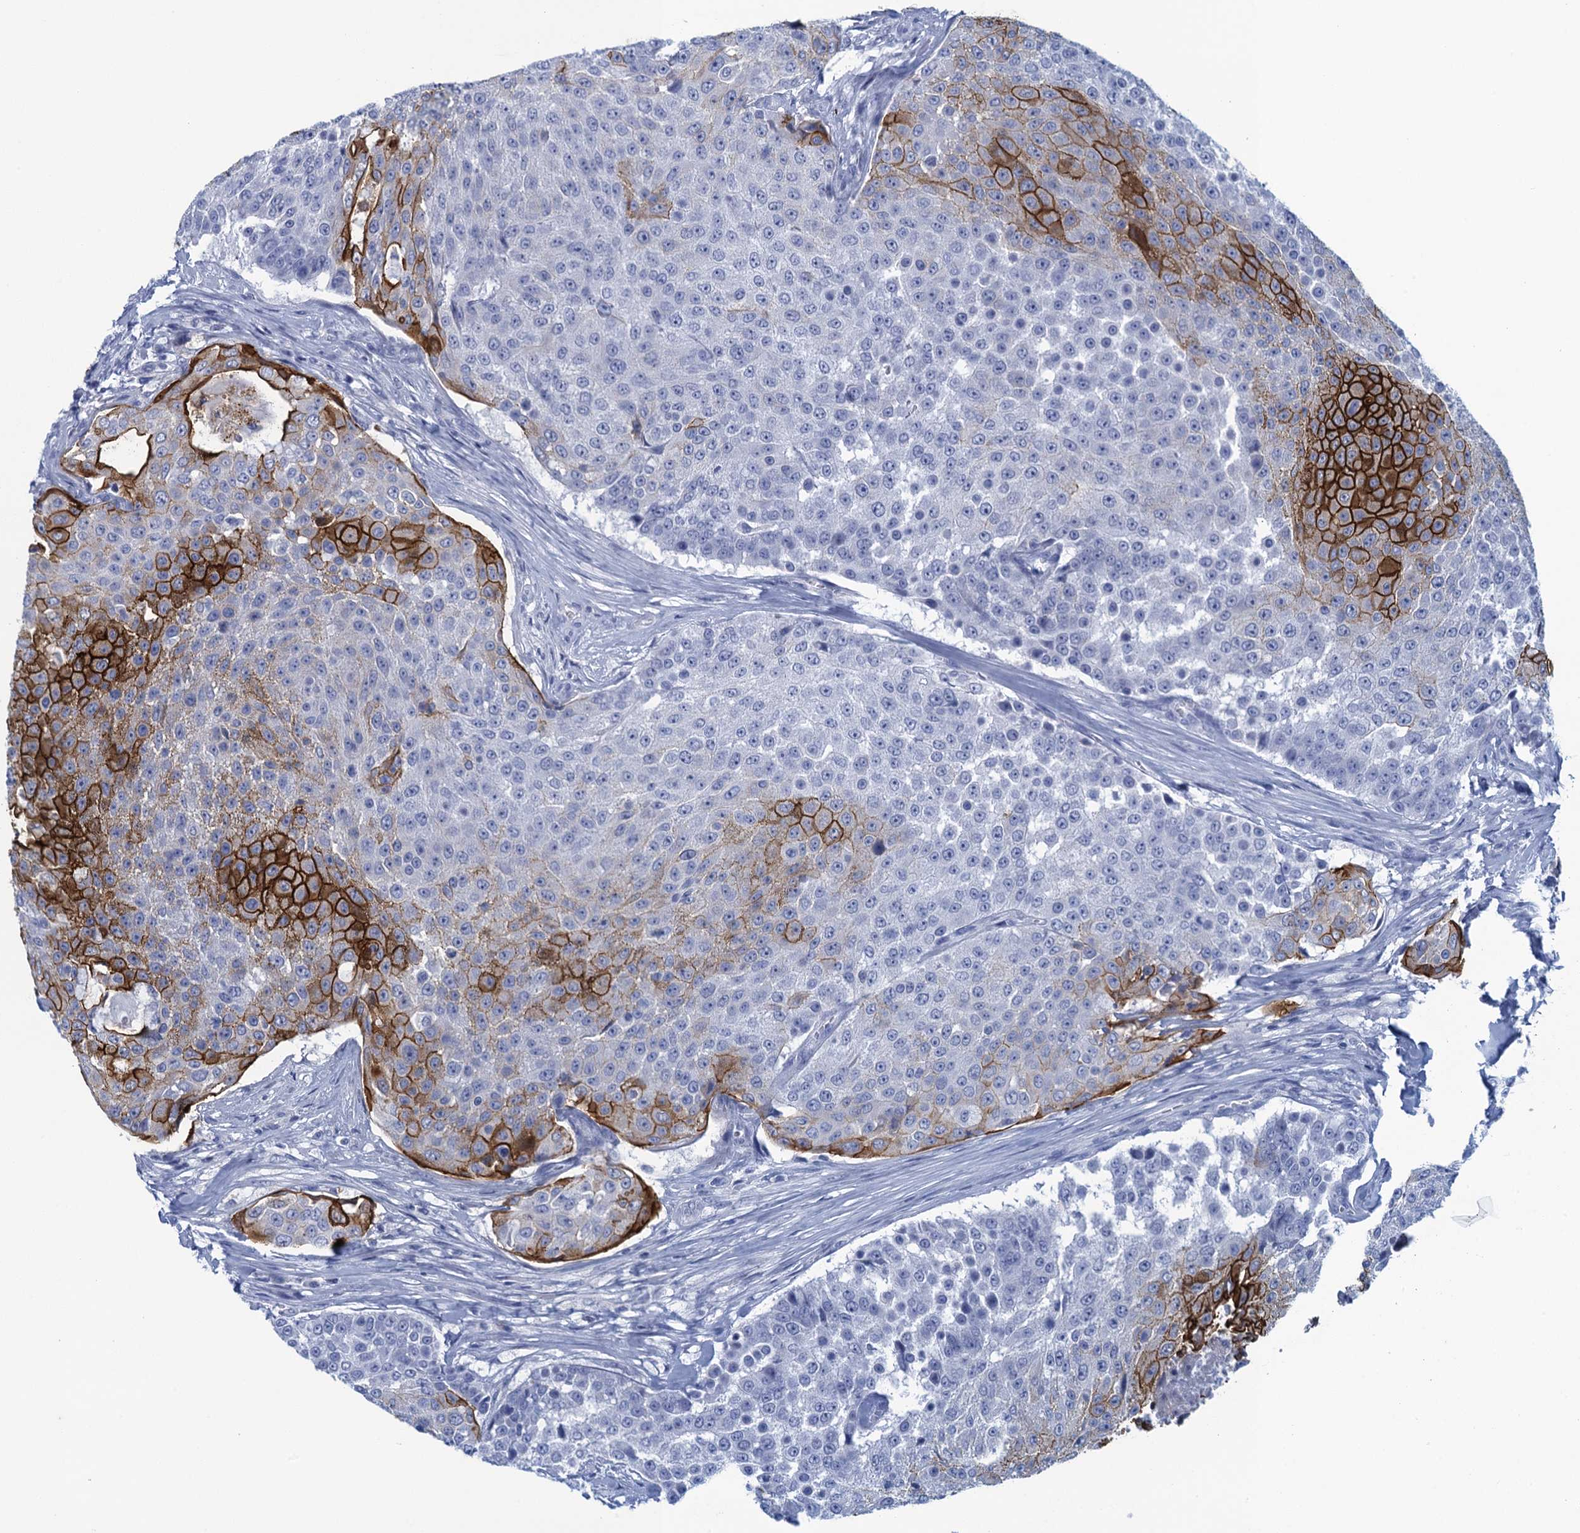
{"staining": {"intensity": "strong", "quantity": "25%-75%", "location": "cytoplasmic/membranous"}, "tissue": "urothelial cancer", "cell_type": "Tumor cells", "image_type": "cancer", "snomed": [{"axis": "morphology", "description": "Urothelial carcinoma, High grade"}, {"axis": "topography", "description": "Urinary bladder"}], "caption": "Tumor cells exhibit high levels of strong cytoplasmic/membranous expression in approximately 25%-75% of cells in human urothelial cancer.", "gene": "SCEL", "patient": {"sex": "female", "age": 63}}